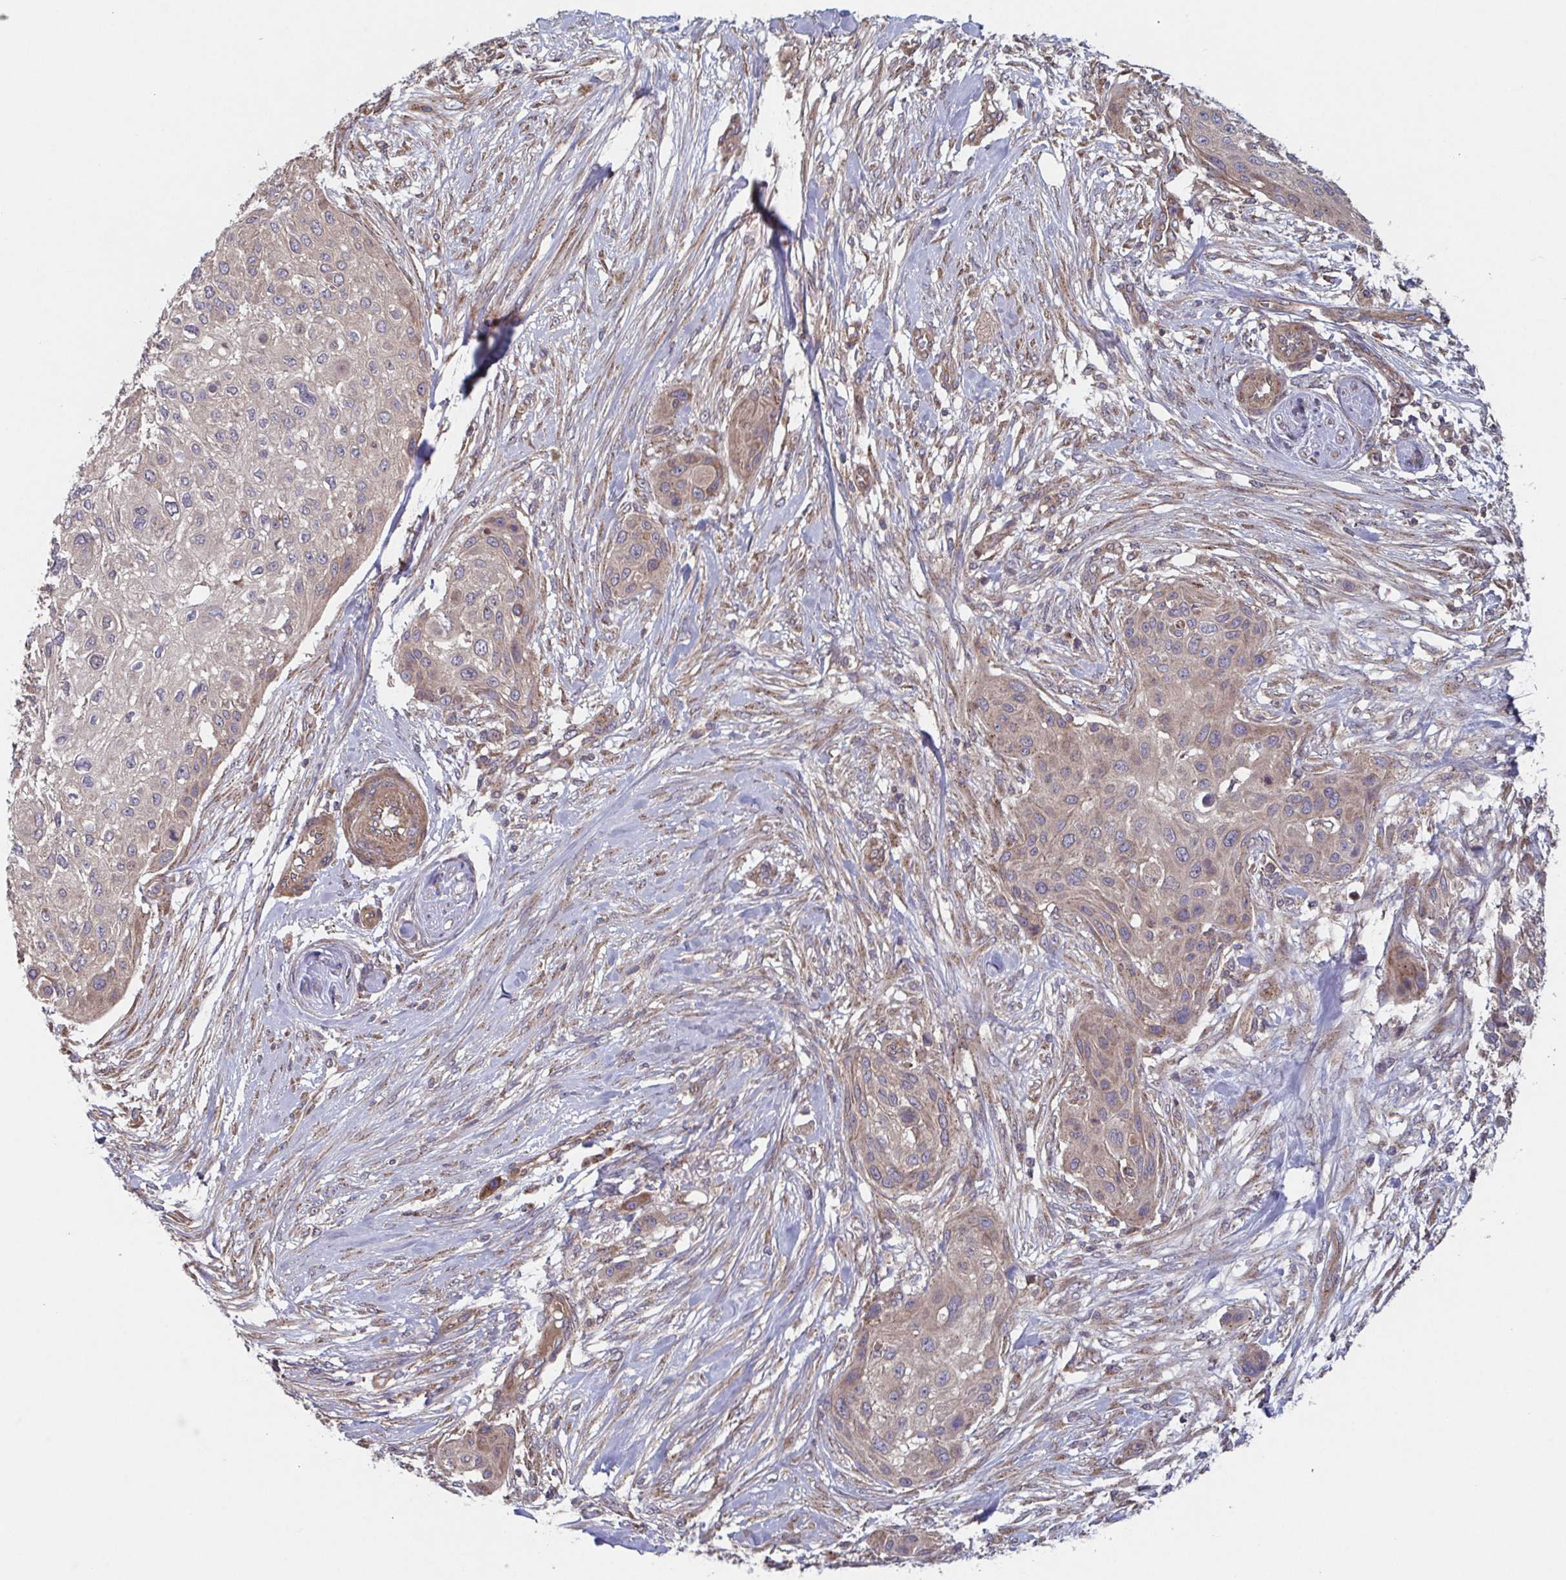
{"staining": {"intensity": "weak", "quantity": ">75%", "location": "cytoplasmic/membranous"}, "tissue": "skin cancer", "cell_type": "Tumor cells", "image_type": "cancer", "snomed": [{"axis": "morphology", "description": "Squamous cell carcinoma, NOS"}, {"axis": "topography", "description": "Skin"}], "caption": "DAB (3,3'-diaminobenzidine) immunohistochemical staining of human skin squamous cell carcinoma shows weak cytoplasmic/membranous protein staining in approximately >75% of tumor cells.", "gene": "COPB1", "patient": {"sex": "female", "age": 87}}